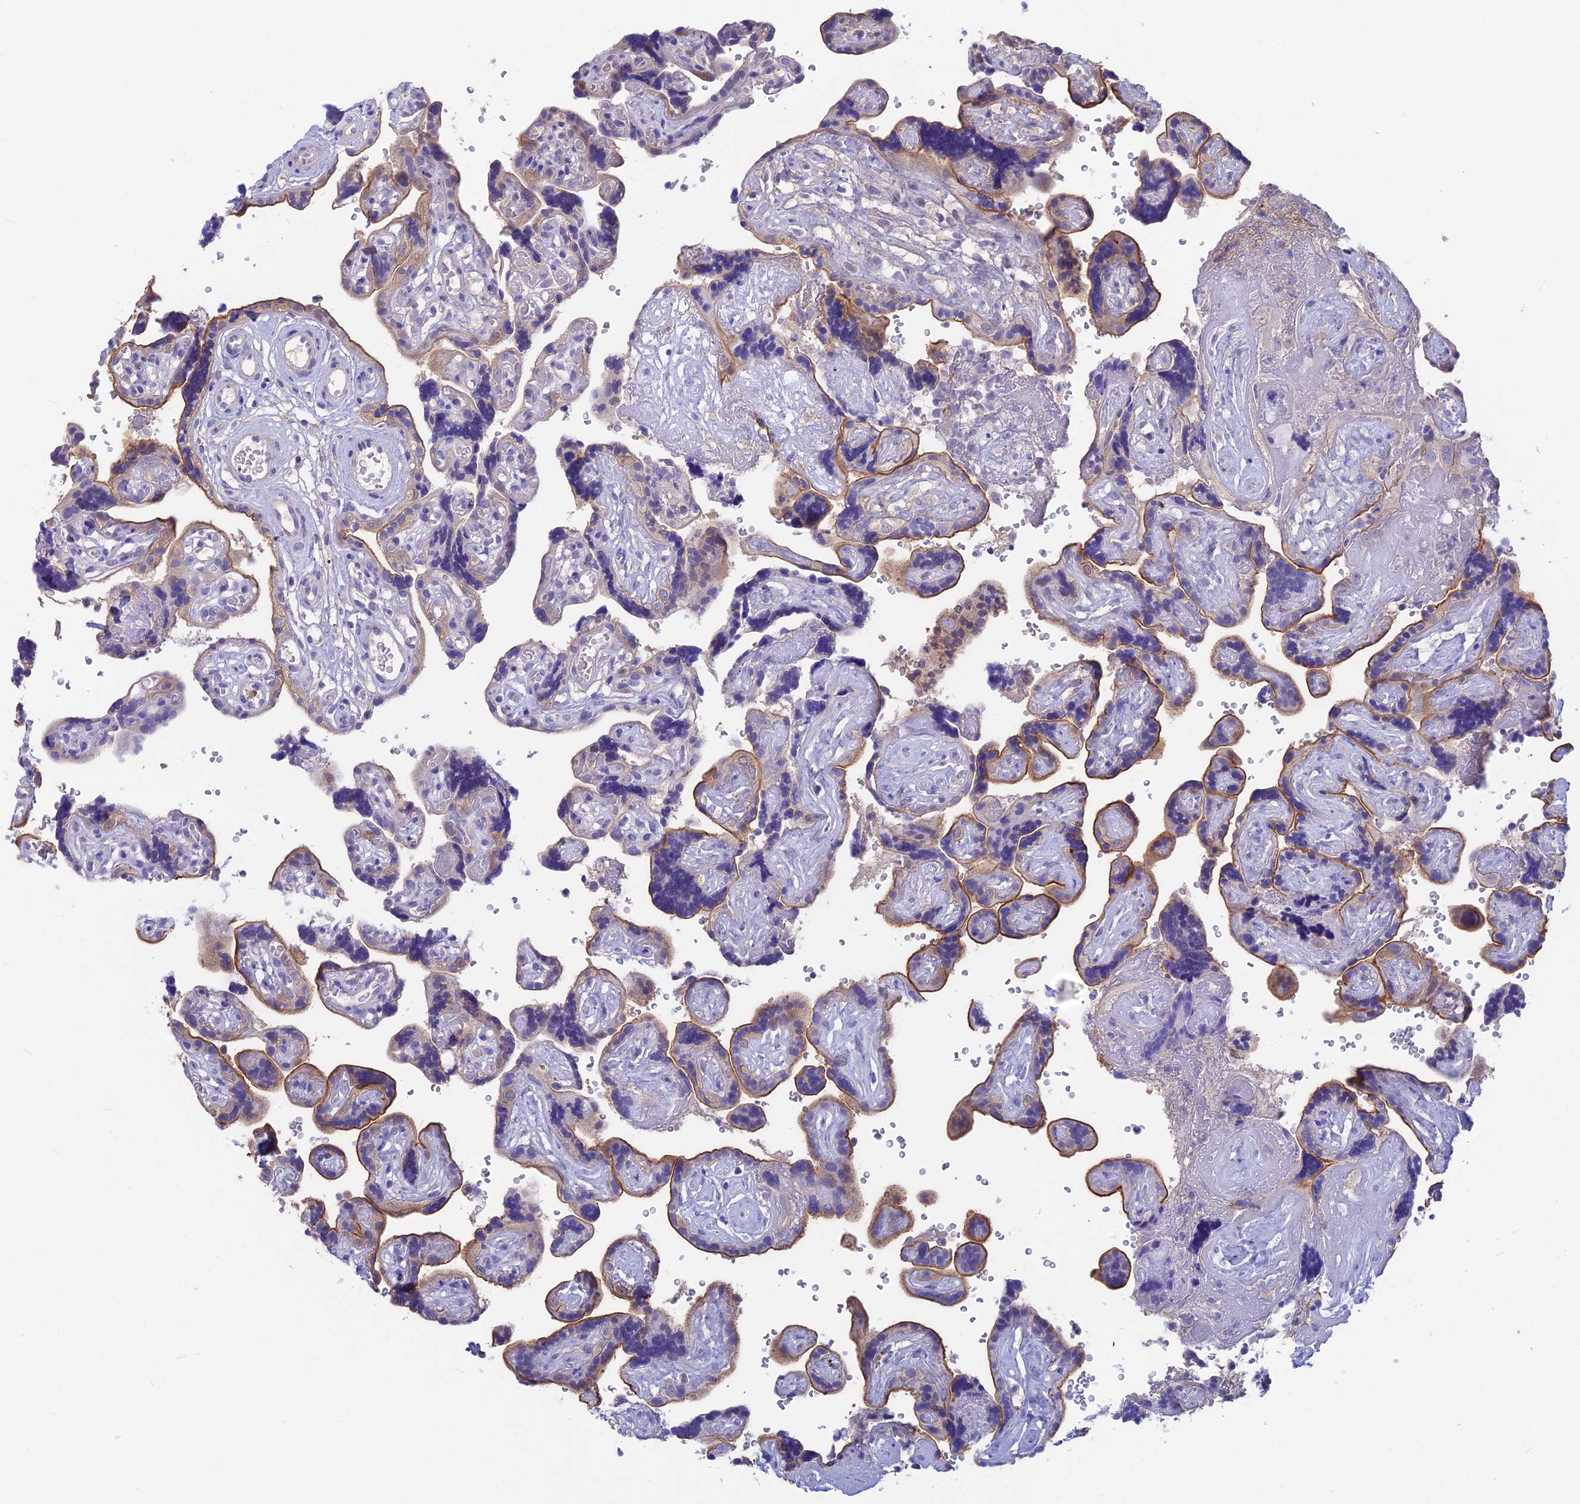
{"staining": {"intensity": "weak", "quantity": "25%-75%", "location": "cytoplasmic/membranous"}, "tissue": "placenta", "cell_type": "Decidual cells", "image_type": "normal", "snomed": [{"axis": "morphology", "description": "Normal tissue, NOS"}, {"axis": "topography", "description": "Placenta"}], "caption": "Brown immunohistochemical staining in unremarkable human placenta shows weak cytoplasmic/membranous positivity in approximately 25%-75% of decidual cells.", "gene": "SNAP91", "patient": {"sex": "female", "age": 30}}